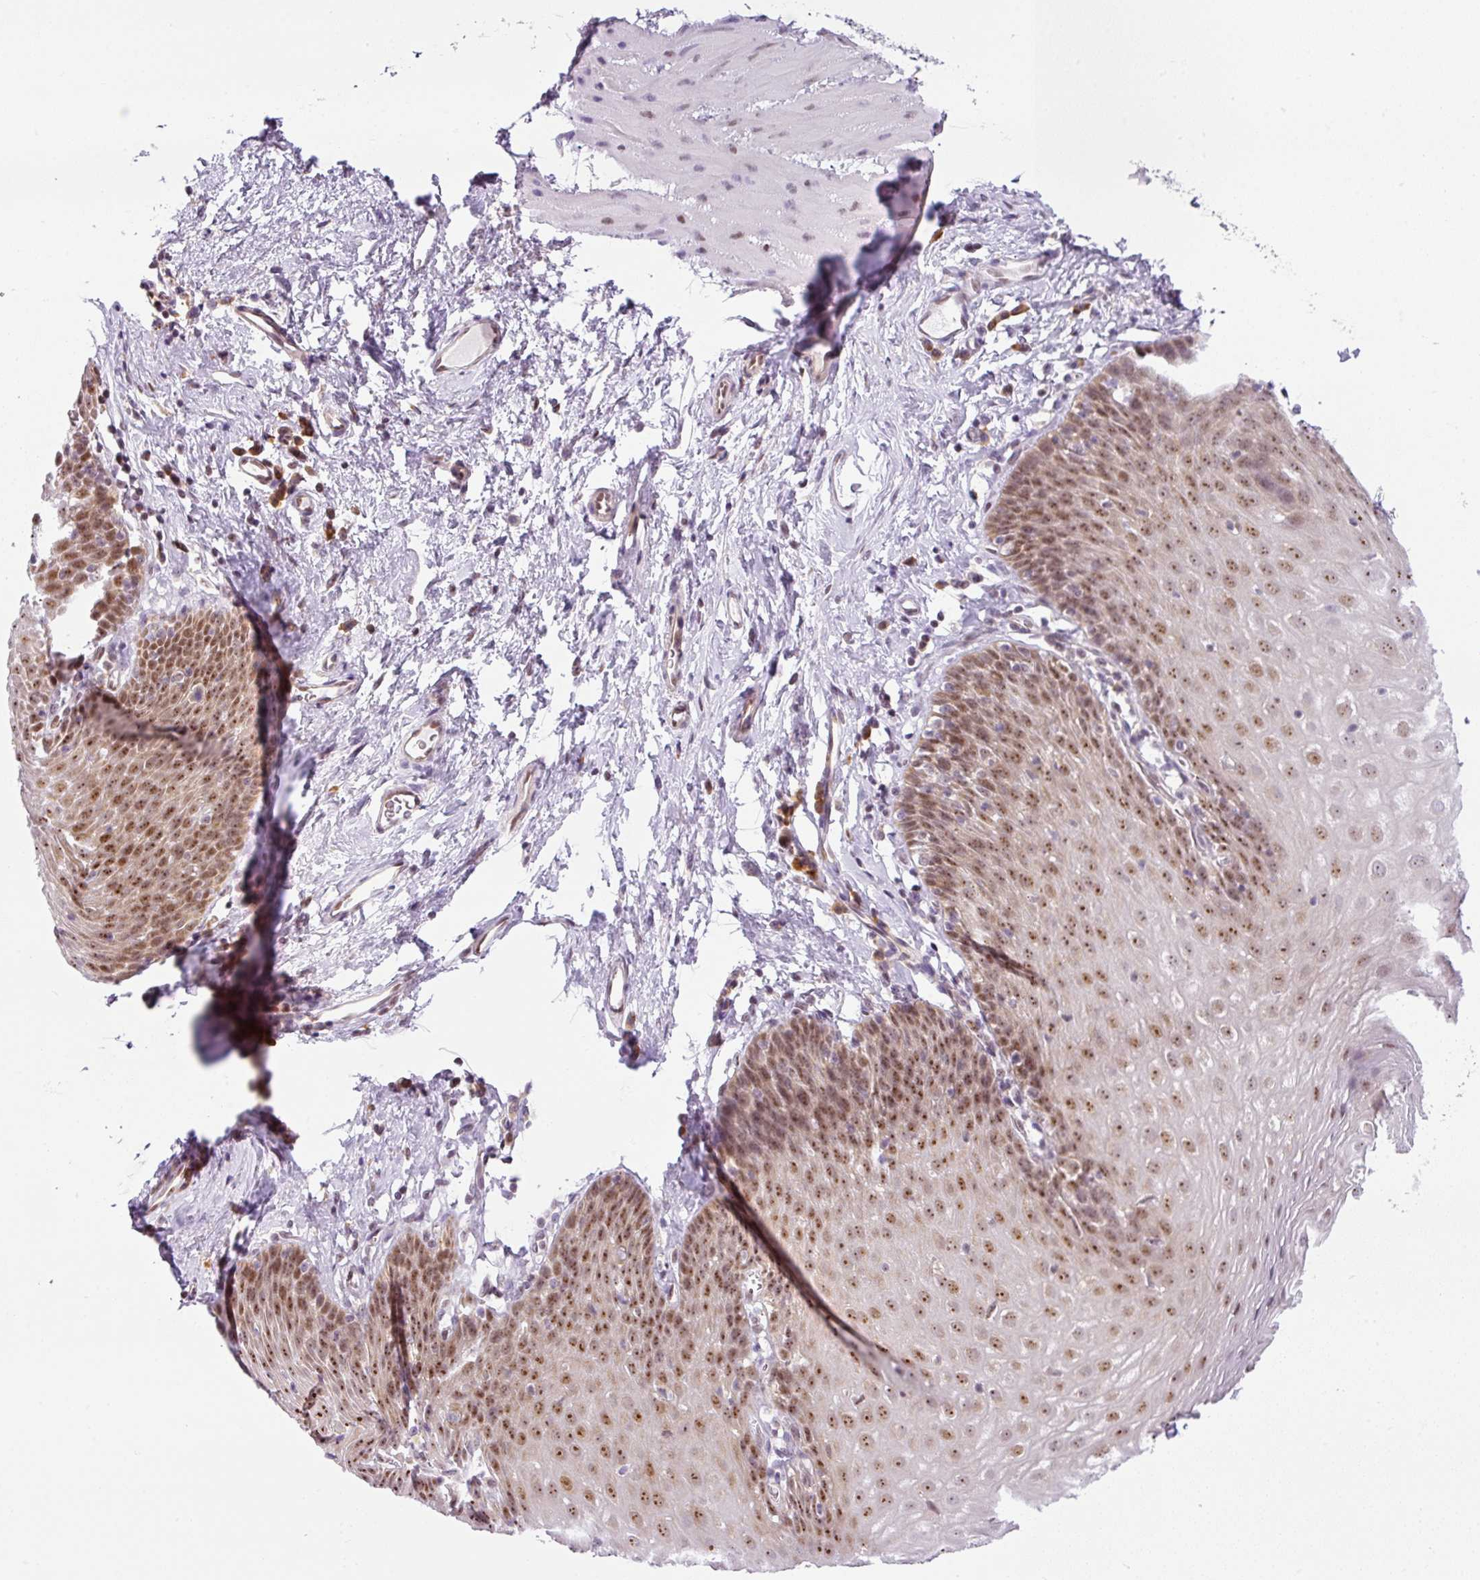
{"staining": {"intensity": "moderate", "quantity": ">75%", "location": "nuclear"}, "tissue": "esophagus", "cell_type": "Squamous epithelial cells", "image_type": "normal", "snomed": [{"axis": "morphology", "description": "Normal tissue, NOS"}, {"axis": "topography", "description": "Esophagus"}], "caption": "Immunohistochemistry histopathology image of benign esophagus: esophagus stained using immunohistochemistry displays medium levels of moderate protein expression localized specifically in the nuclear of squamous epithelial cells, appearing as a nuclear brown color.", "gene": "NDUFB2", "patient": {"sex": "female", "age": 61}}